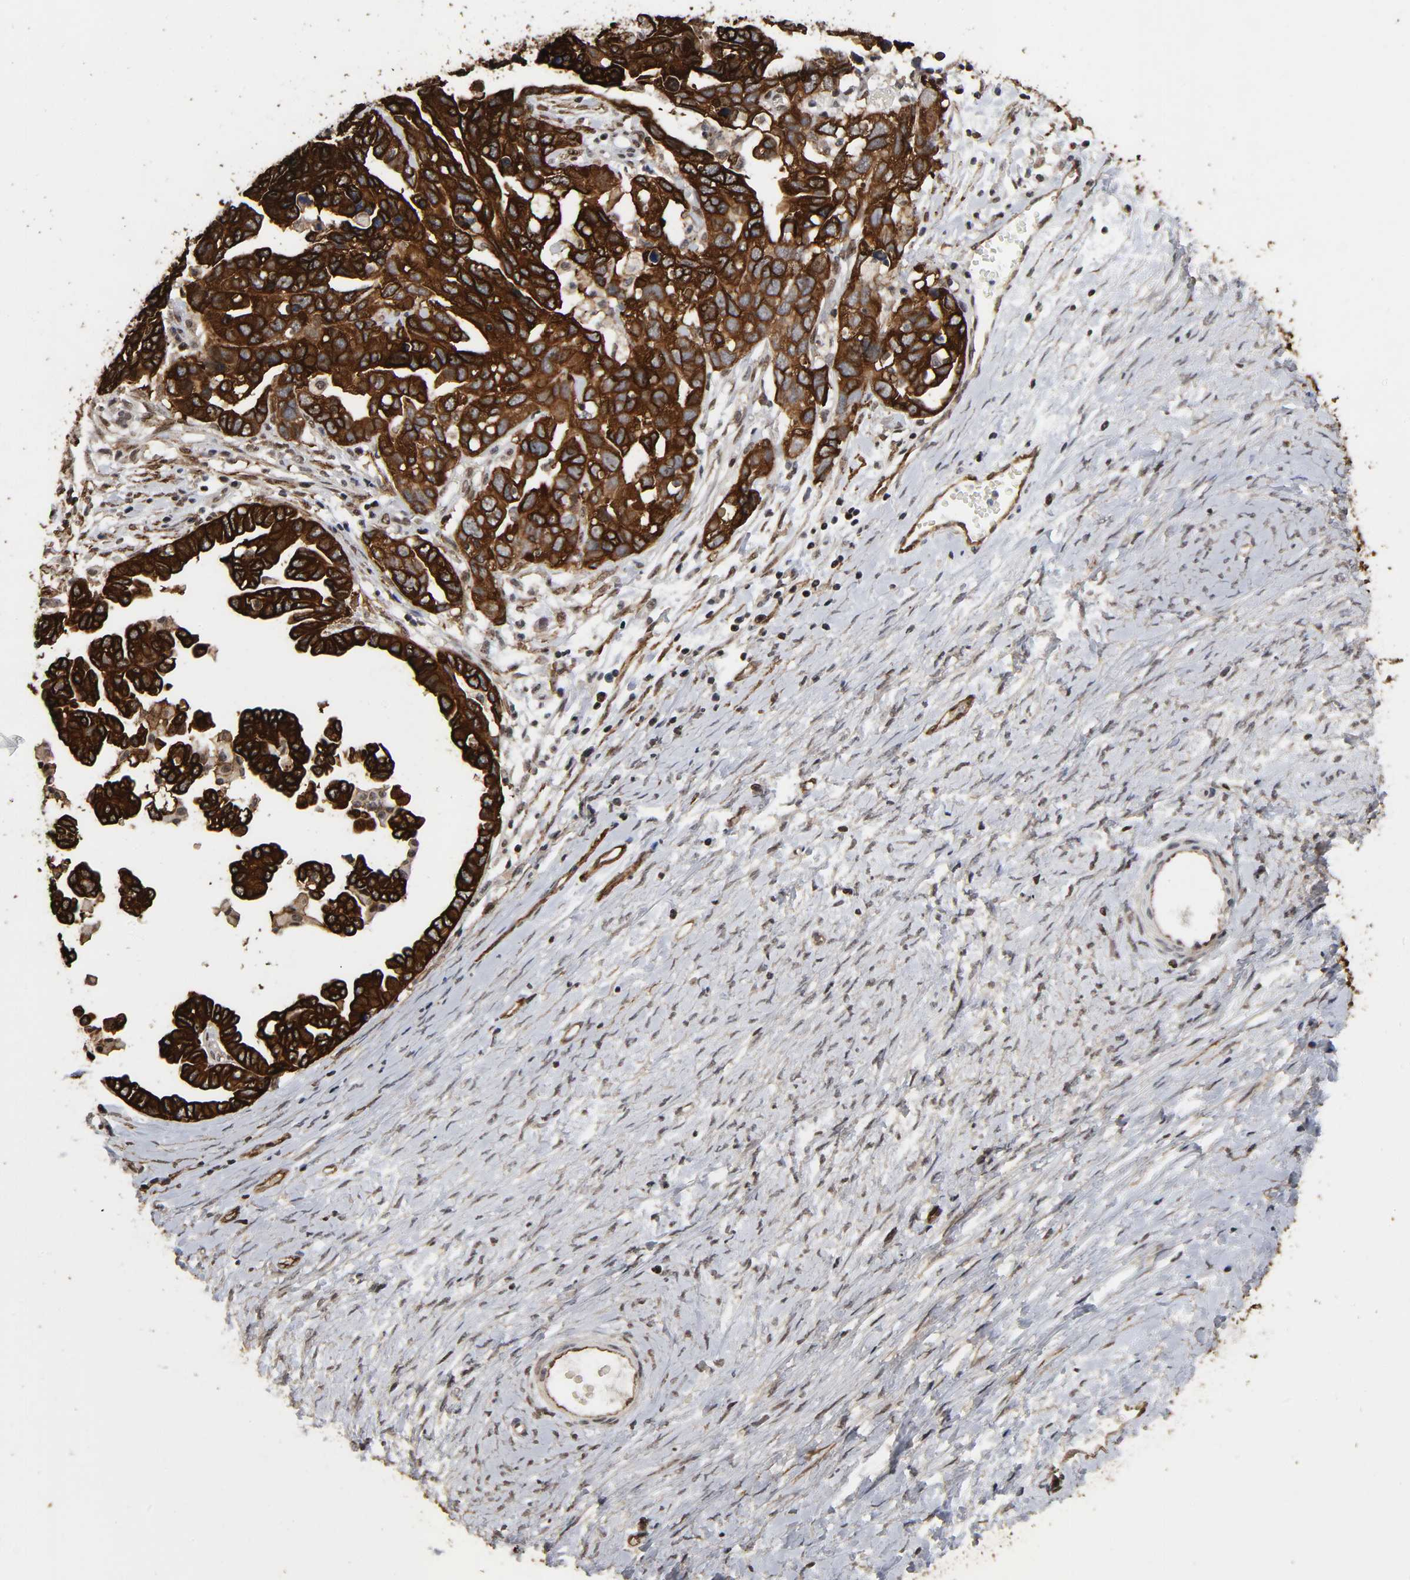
{"staining": {"intensity": "strong", "quantity": ">75%", "location": "cytoplasmic/membranous"}, "tissue": "ovarian cancer", "cell_type": "Tumor cells", "image_type": "cancer", "snomed": [{"axis": "morphology", "description": "Cystadenocarcinoma, serous, NOS"}, {"axis": "topography", "description": "Ovary"}], "caption": "Human ovarian serous cystadenocarcinoma stained with a brown dye shows strong cytoplasmic/membranous positive expression in approximately >75% of tumor cells.", "gene": "AHNAK2", "patient": {"sex": "female", "age": 54}}